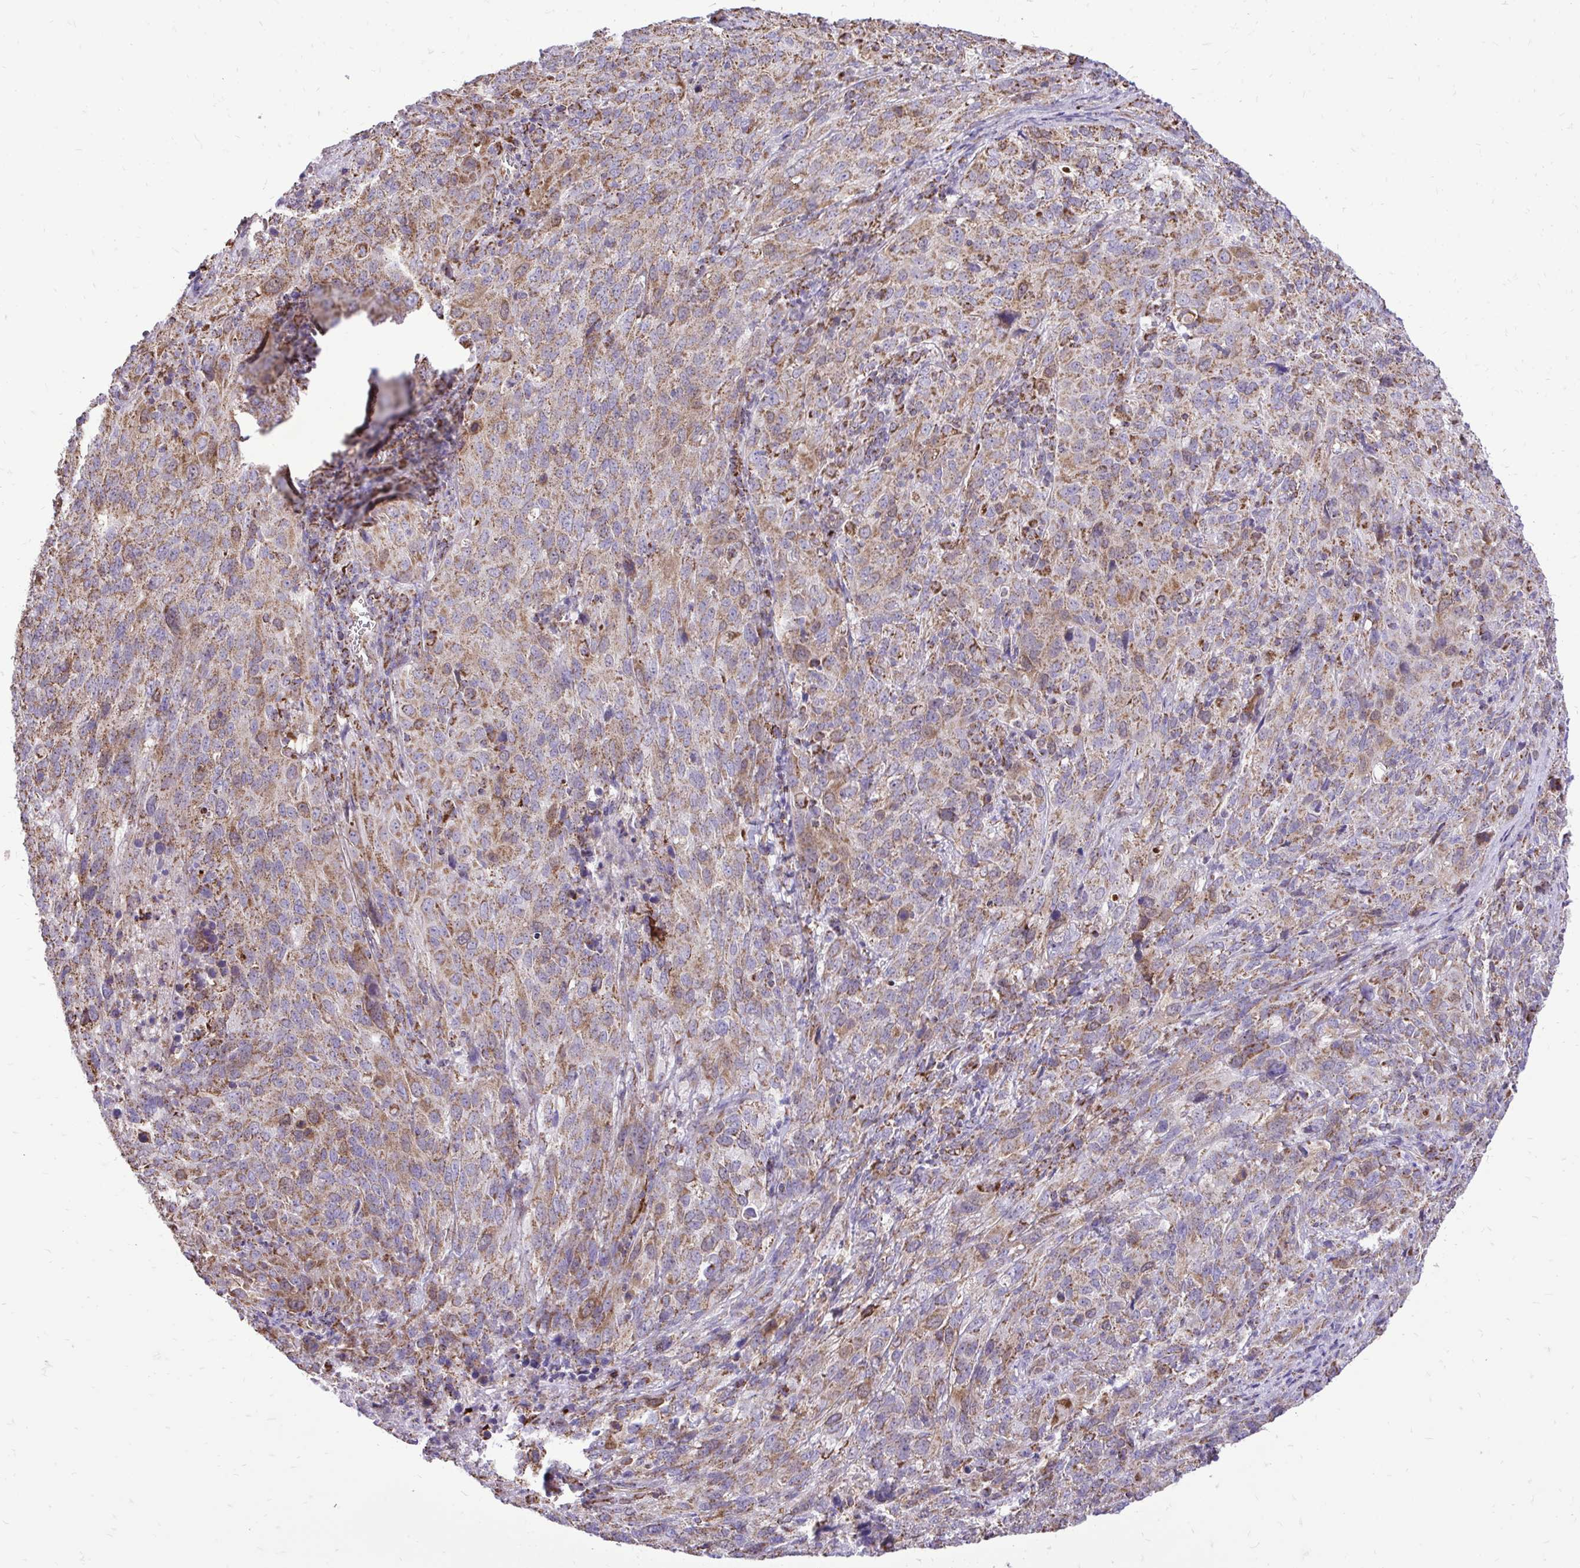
{"staining": {"intensity": "moderate", "quantity": ">75%", "location": "cytoplasmic/membranous"}, "tissue": "cervical cancer", "cell_type": "Tumor cells", "image_type": "cancer", "snomed": [{"axis": "morphology", "description": "Squamous cell carcinoma, NOS"}, {"axis": "topography", "description": "Cervix"}], "caption": "High-power microscopy captured an IHC image of cervical cancer, revealing moderate cytoplasmic/membranous positivity in about >75% of tumor cells.", "gene": "UBE2C", "patient": {"sex": "female", "age": 51}}